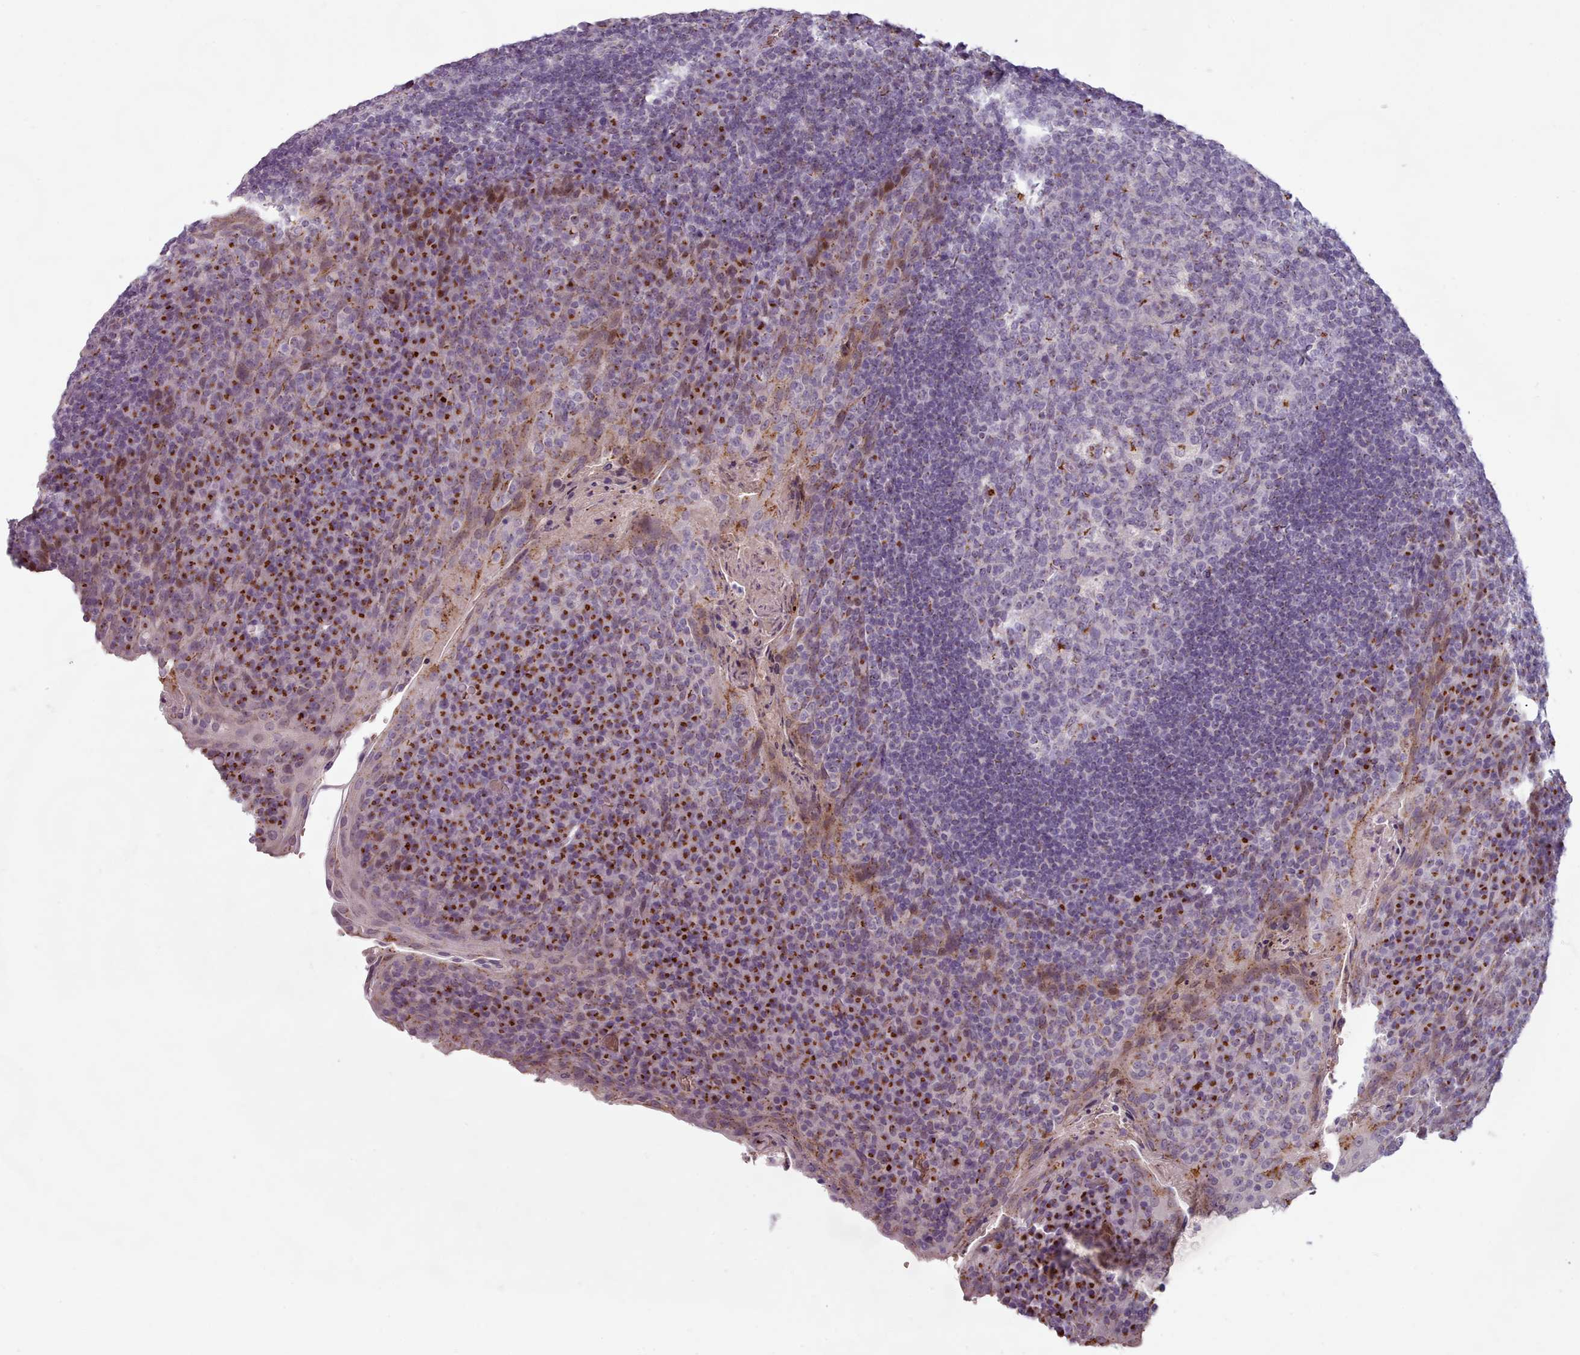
{"staining": {"intensity": "moderate", "quantity": "<25%", "location": "cytoplasmic/membranous"}, "tissue": "tonsil", "cell_type": "Germinal center cells", "image_type": "normal", "snomed": [{"axis": "morphology", "description": "Normal tissue, NOS"}, {"axis": "topography", "description": "Tonsil"}], "caption": "Protein staining of benign tonsil demonstrates moderate cytoplasmic/membranous staining in approximately <25% of germinal center cells. The staining was performed using DAB, with brown indicating positive protein expression. Nuclei are stained blue with hematoxylin.", "gene": "MAN1B1", "patient": {"sex": "male", "age": 17}}